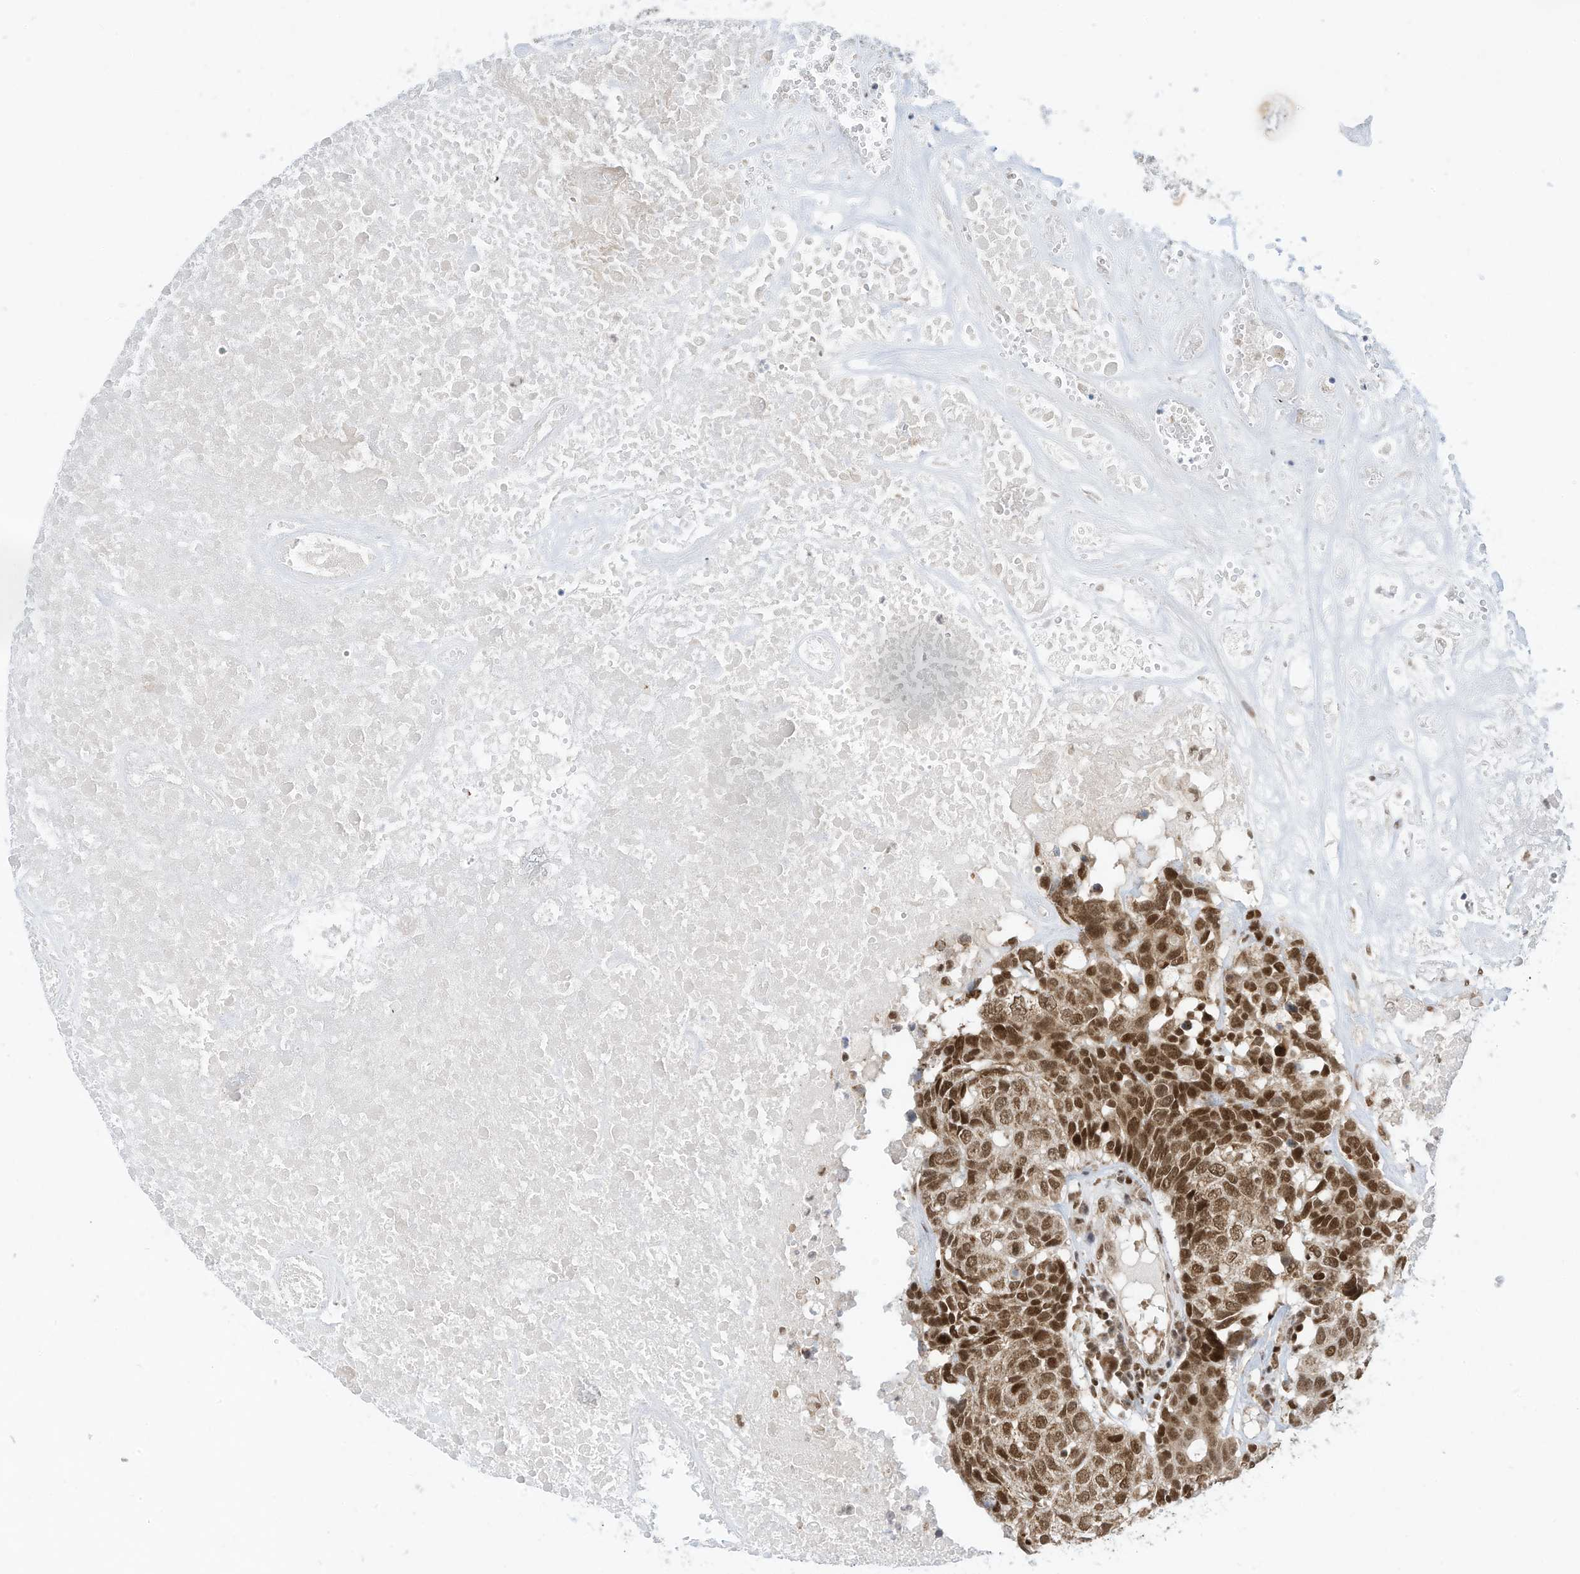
{"staining": {"intensity": "moderate", "quantity": ">75%", "location": "nuclear"}, "tissue": "head and neck cancer", "cell_type": "Tumor cells", "image_type": "cancer", "snomed": [{"axis": "morphology", "description": "Squamous cell carcinoma, NOS"}, {"axis": "topography", "description": "Head-Neck"}], "caption": "Squamous cell carcinoma (head and neck) stained with a protein marker displays moderate staining in tumor cells.", "gene": "AURKAIP1", "patient": {"sex": "male", "age": 66}}